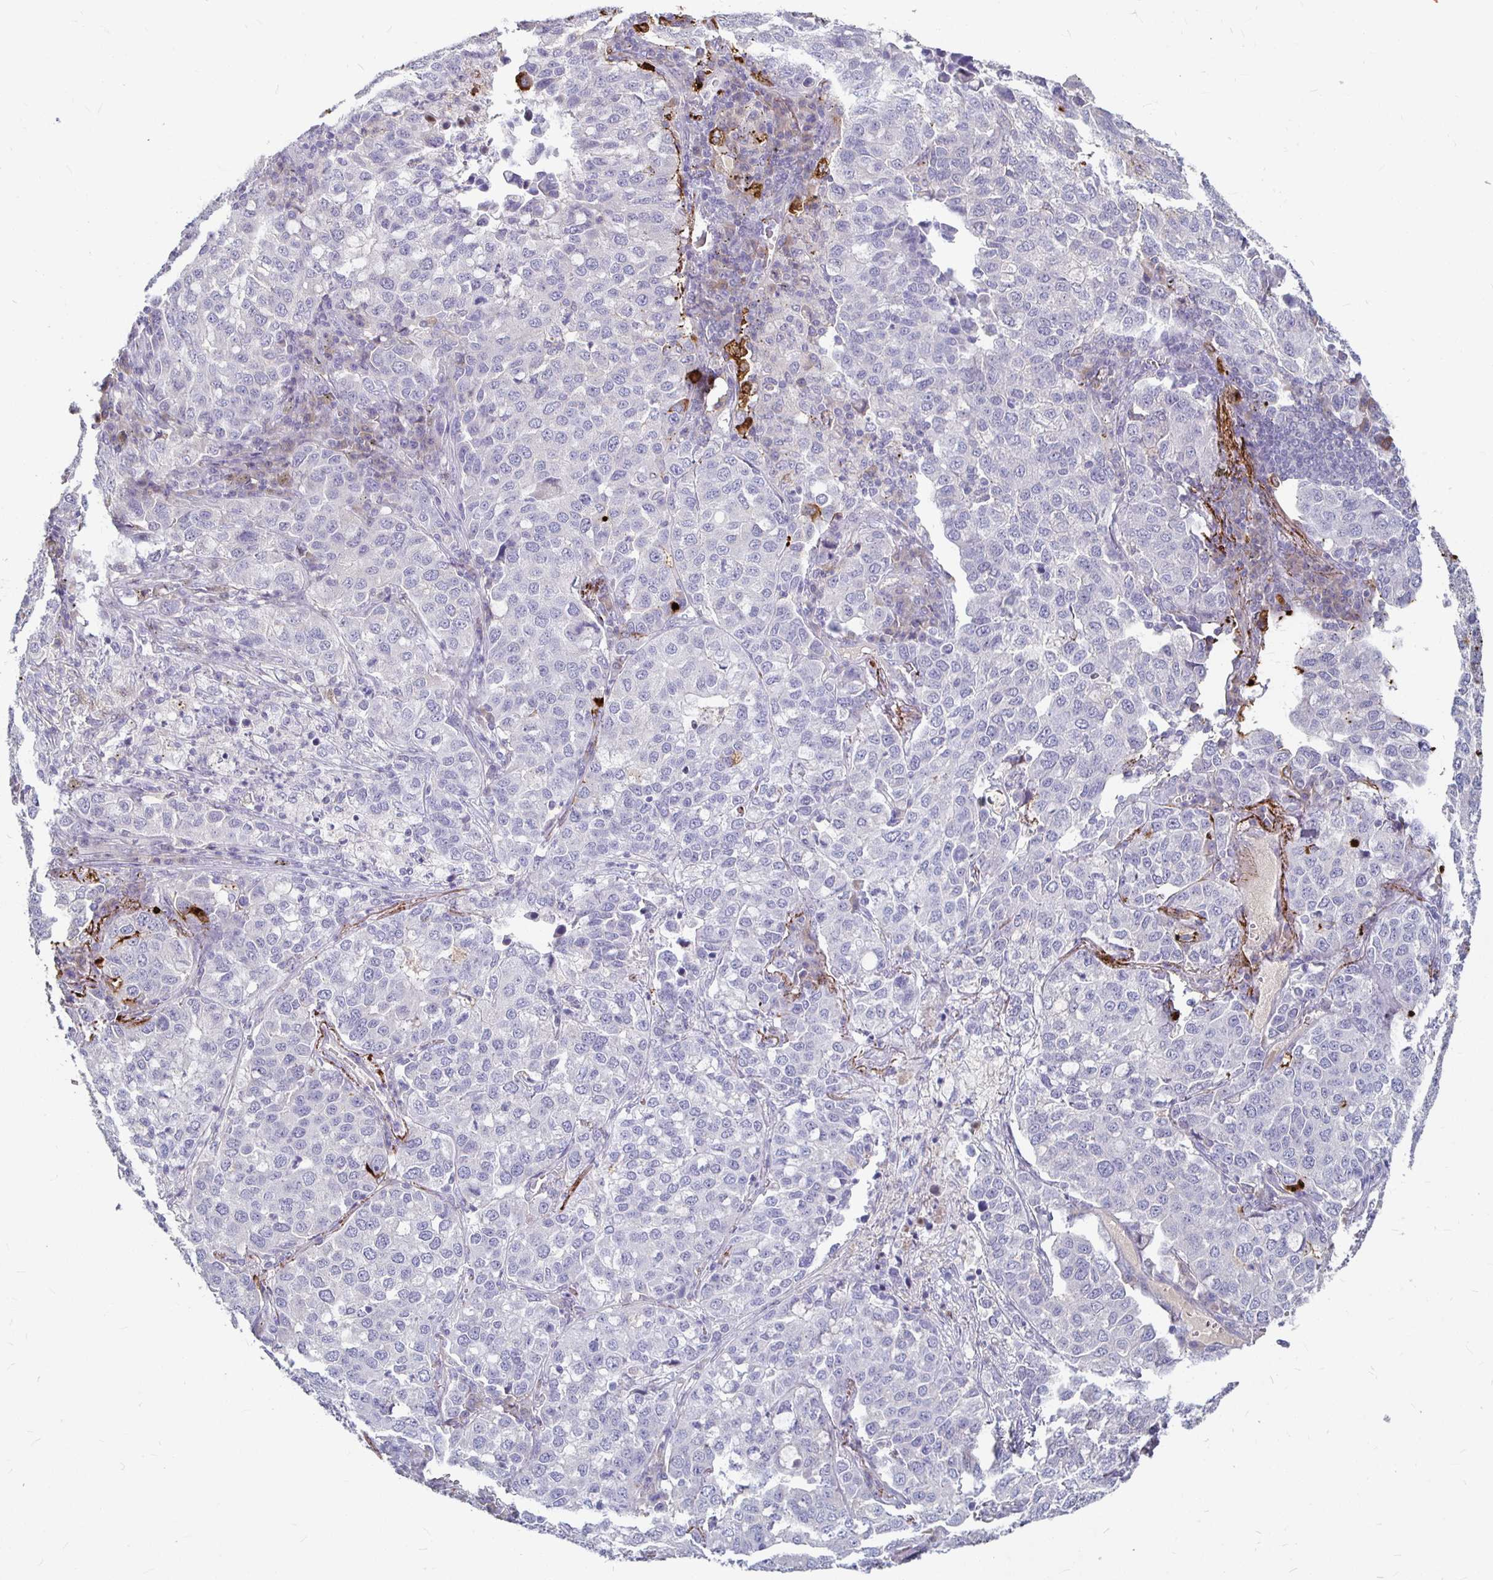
{"staining": {"intensity": "negative", "quantity": "none", "location": "none"}, "tissue": "lung cancer", "cell_type": "Tumor cells", "image_type": "cancer", "snomed": [{"axis": "morphology", "description": "Adenocarcinoma, NOS"}, {"axis": "morphology", "description": "Adenocarcinoma, metastatic, NOS"}, {"axis": "topography", "description": "Lymph node"}, {"axis": "topography", "description": "Lung"}], "caption": "This micrograph is of lung adenocarcinoma stained with immunohistochemistry to label a protein in brown with the nuclei are counter-stained blue. There is no expression in tumor cells.", "gene": "RNF144B", "patient": {"sex": "female", "age": 65}}